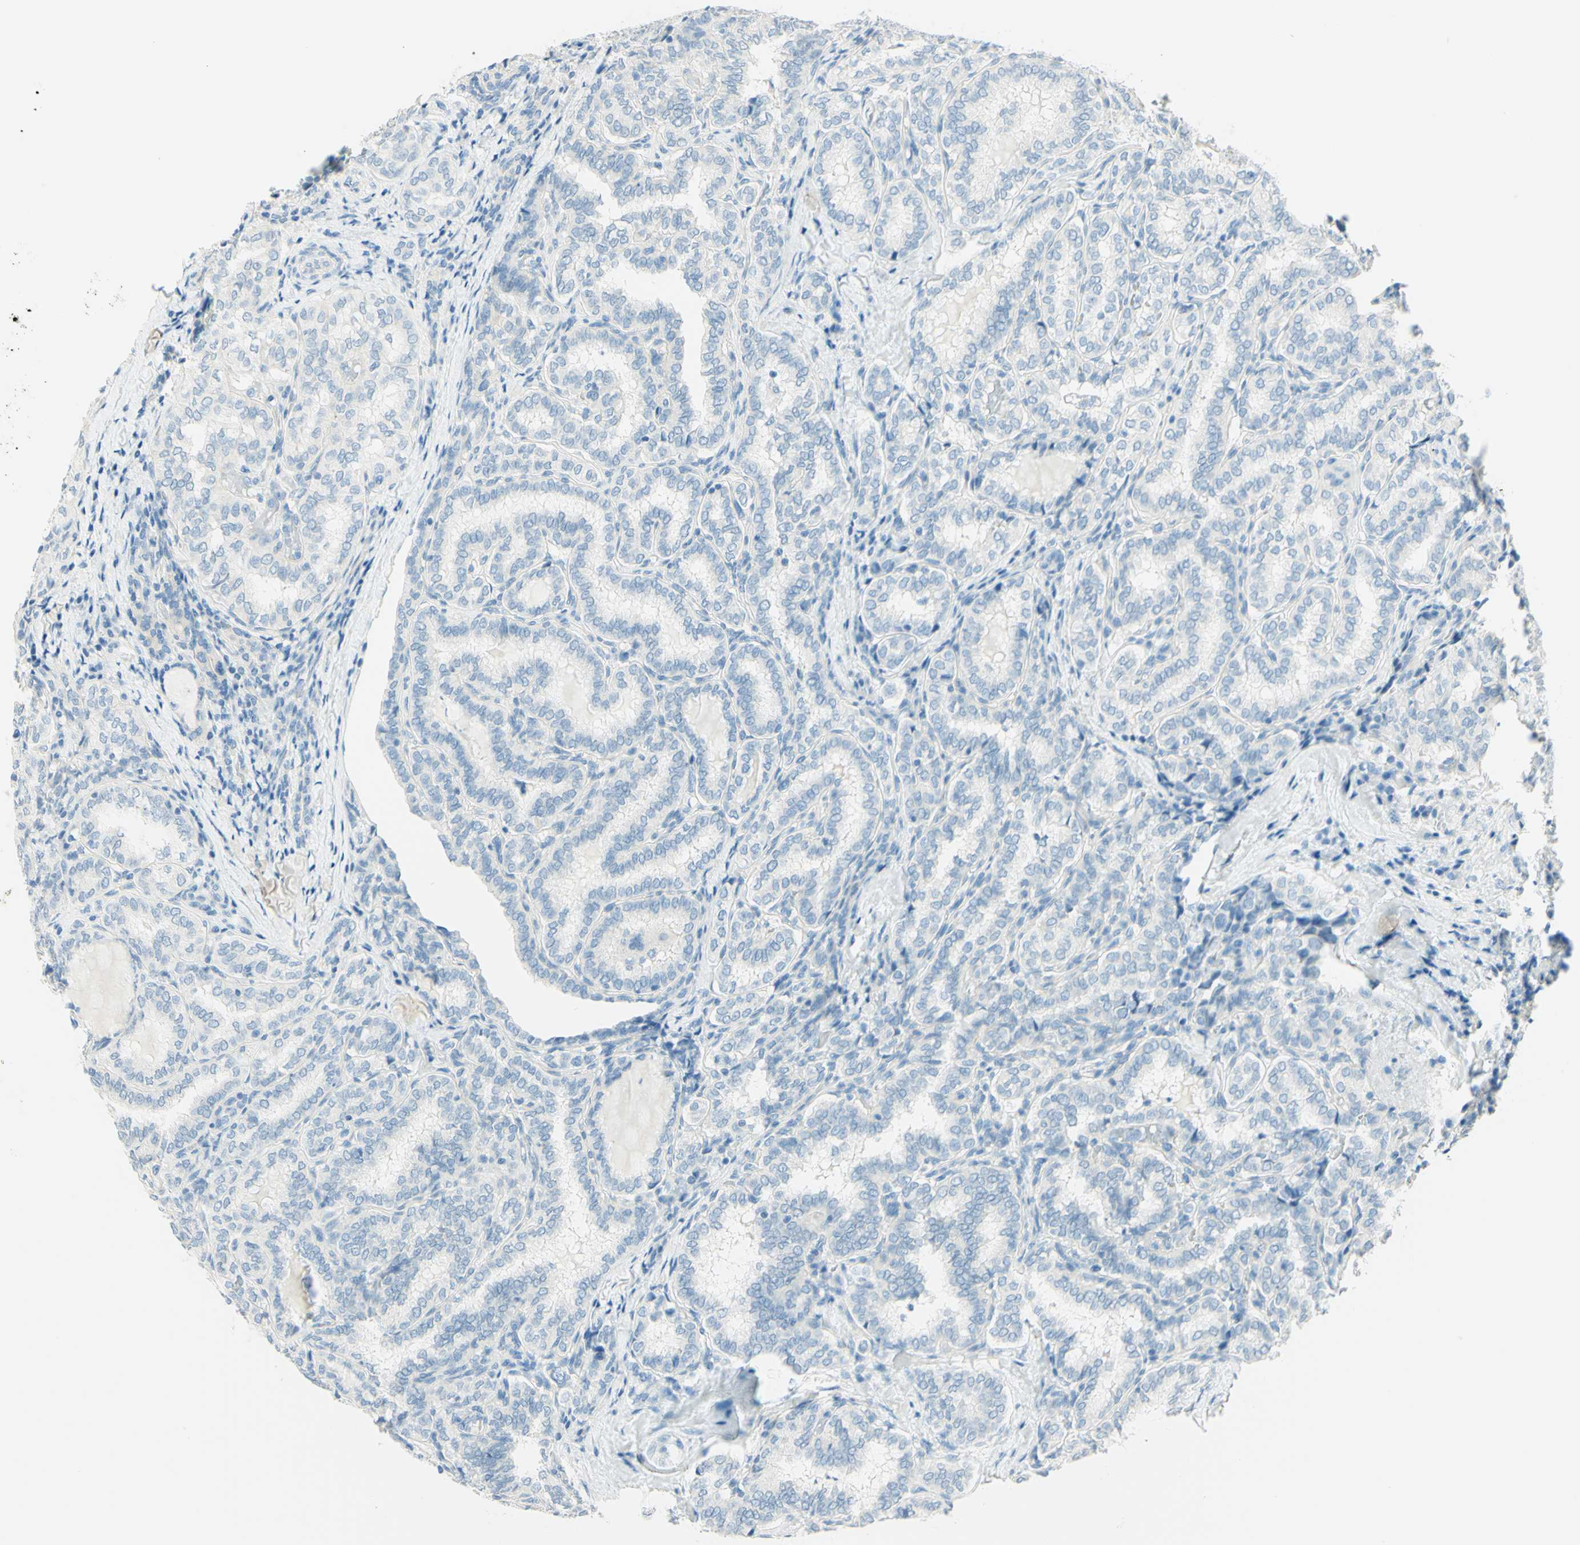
{"staining": {"intensity": "negative", "quantity": "none", "location": "none"}, "tissue": "thyroid cancer", "cell_type": "Tumor cells", "image_type": "cancer", "snomed": [{"axis": "morphology", "description": "Normal tissue, NOS"}, {"axis": "morphology", "description": "Papillary adenocarcinoma, NOS"}, {"axis": "topography", "description": "Thyroid gland"}], "caption": "Papillary adenocarcinoma (thyroid) stained for a protein using IHC displays no expression tumor cells.", "gene": "TMEM132D", "patient": {"sex": "female", "age": 30}}